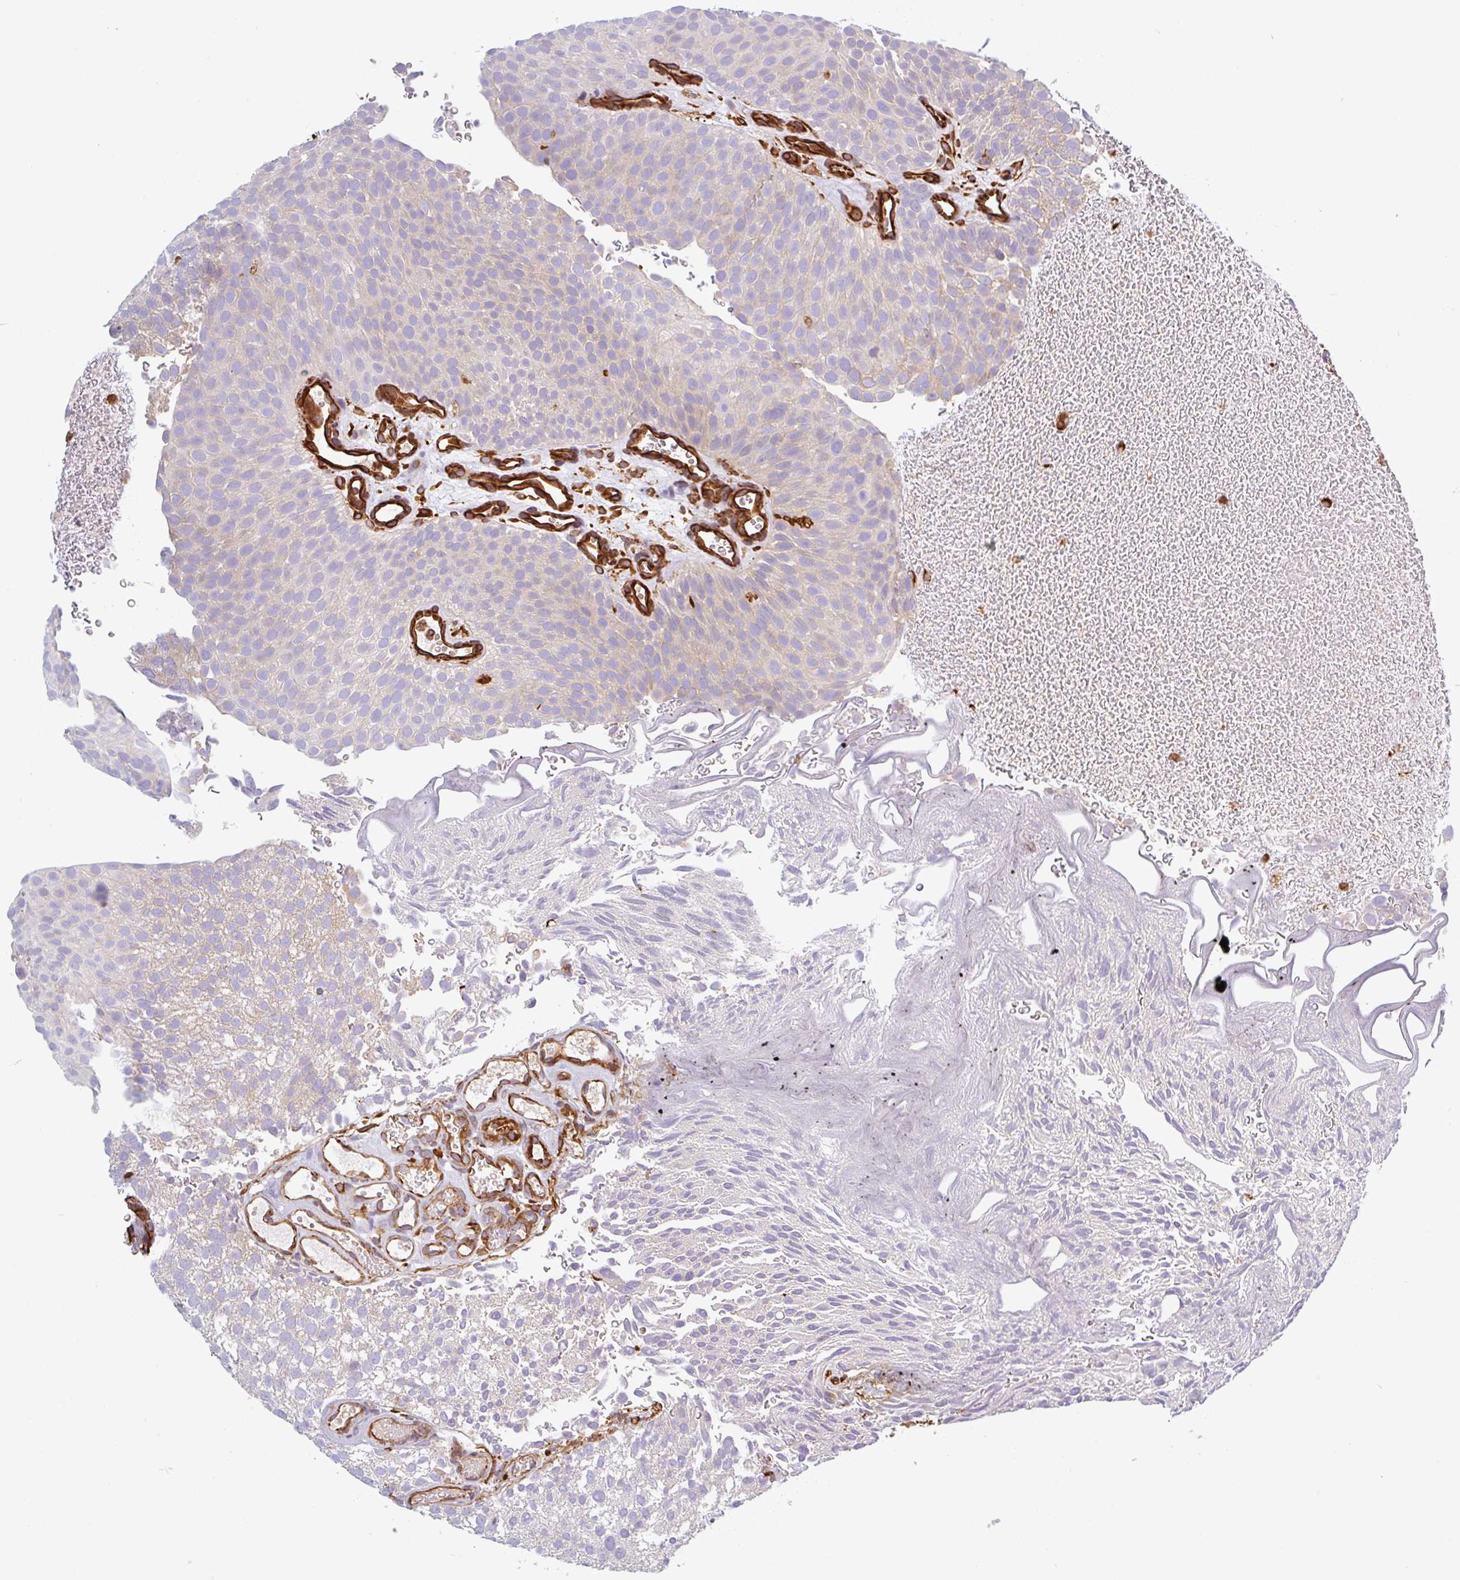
{"staining": {"intensity": "weak", "quantity": "<25%", "location": "cytoplasmic/membranous"}, "tissue": "urothelial cancer", "cell_type": "Tumor cells", "image_type": "cancer", "snomed": [{"axis": "morphology", "description": "Urothelial carcinoma, Low grade"}, {"axis": "topography", "description": "Urinary bladder"}], "caption": "High magnification brightfield microscopy of urothelial carcinoma (low-grade) stained with DAB (3,3'-diaminobenzidine) (brown) and counterstained with hematoxylin (blue): tumor cells show no significant expression.", "gene": "PPFIA1", "patient": {"sex": "male", "age": 78}}